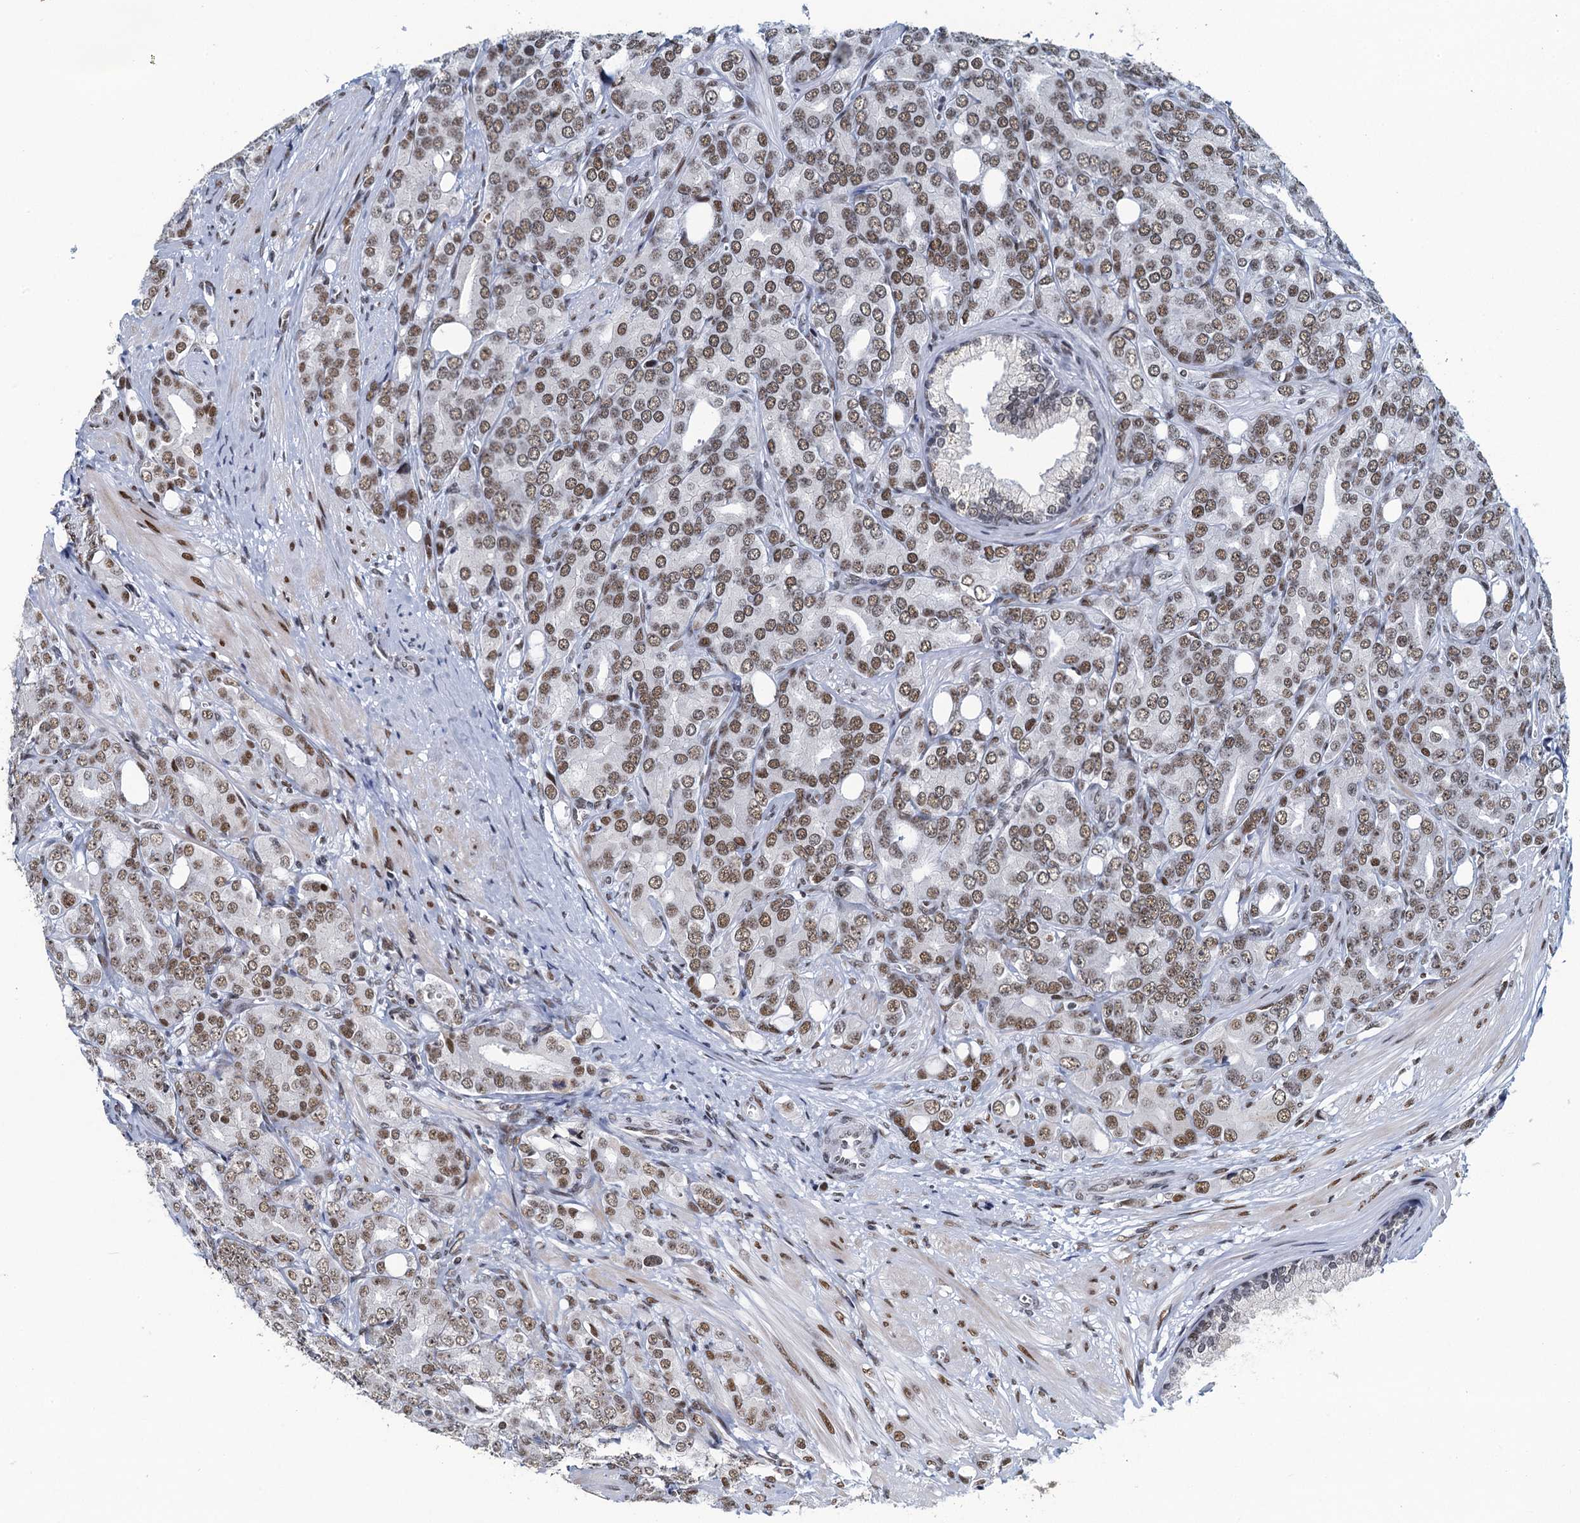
{"staining": {"intensity": "moderate", "quantity": ">75%", "location": "nuclear"}, "tissue": "prostate cancer", "cell_type": "Tumor cells", "image_type": "cancer", "snomed": [{"axis": "morphology", "description": "Adenocarcinoma, High grade"}, {"axis": "topography", "description": "Prostate"}], "caption": "Immunohistochemical staining of human prostate high-grade adenocarcinoma demonstrates moderate nuclear protein staining in about >75% of tumor cells.", "gene": "HNRNPUL2", "patient": {"sex": "male", "age": 62}}